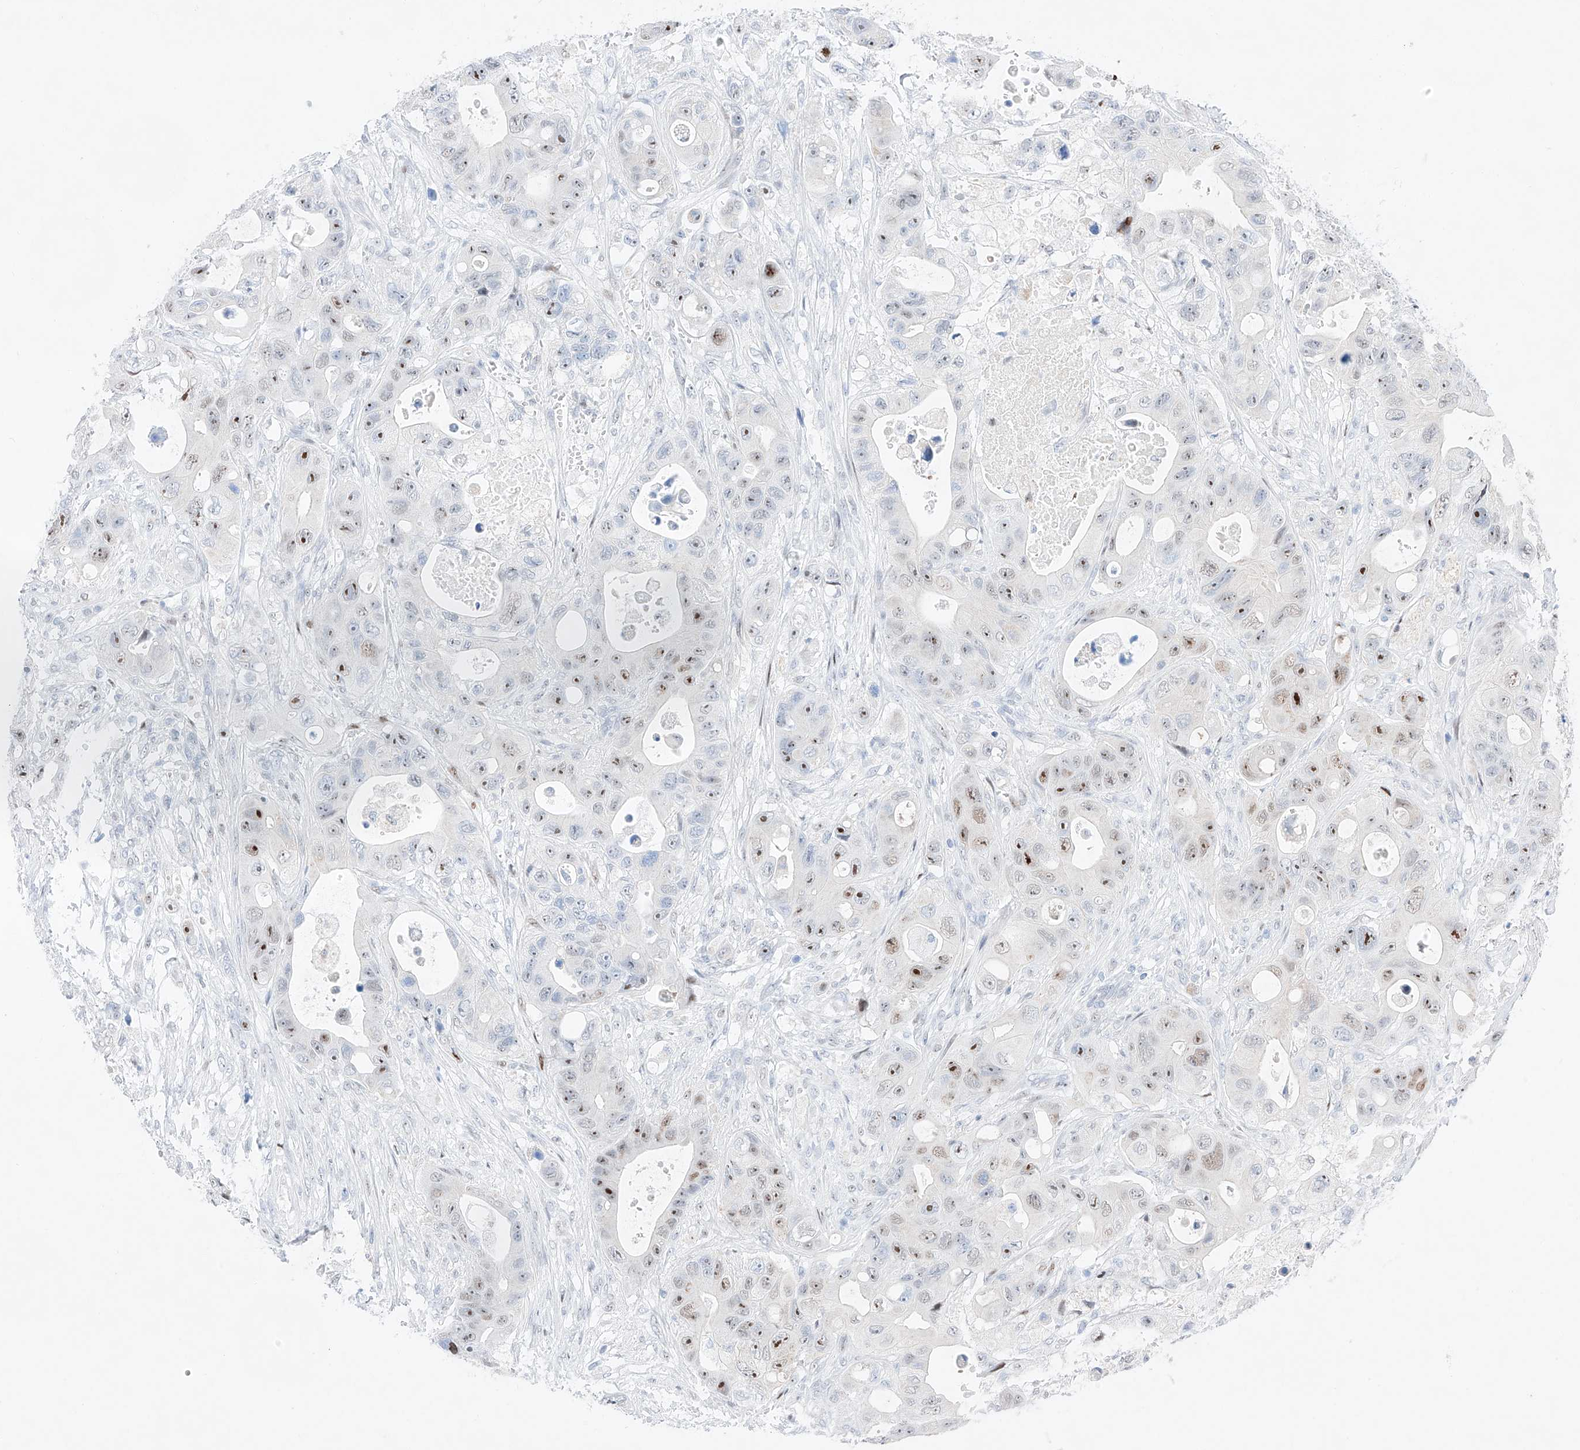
{"staining": {"intensity": "moderate", "quantity": "25%-75%", "location": "nuclear"}, "tissue": "colorectal cancer", "cell_type": "Tumor cells", "image_type": "cancer", "snomed": [{"axis": "morphology", "description": "Adenocarcinoma, NOS"}, {"axis": "topography", "description": "Colon"}], "caption": "Human colorectal cancer stained with a protein marker exhibits moderate staining in tumor cells.", "gene": "NT5C3B", "patient": {"sex": "female", "age": 46}}